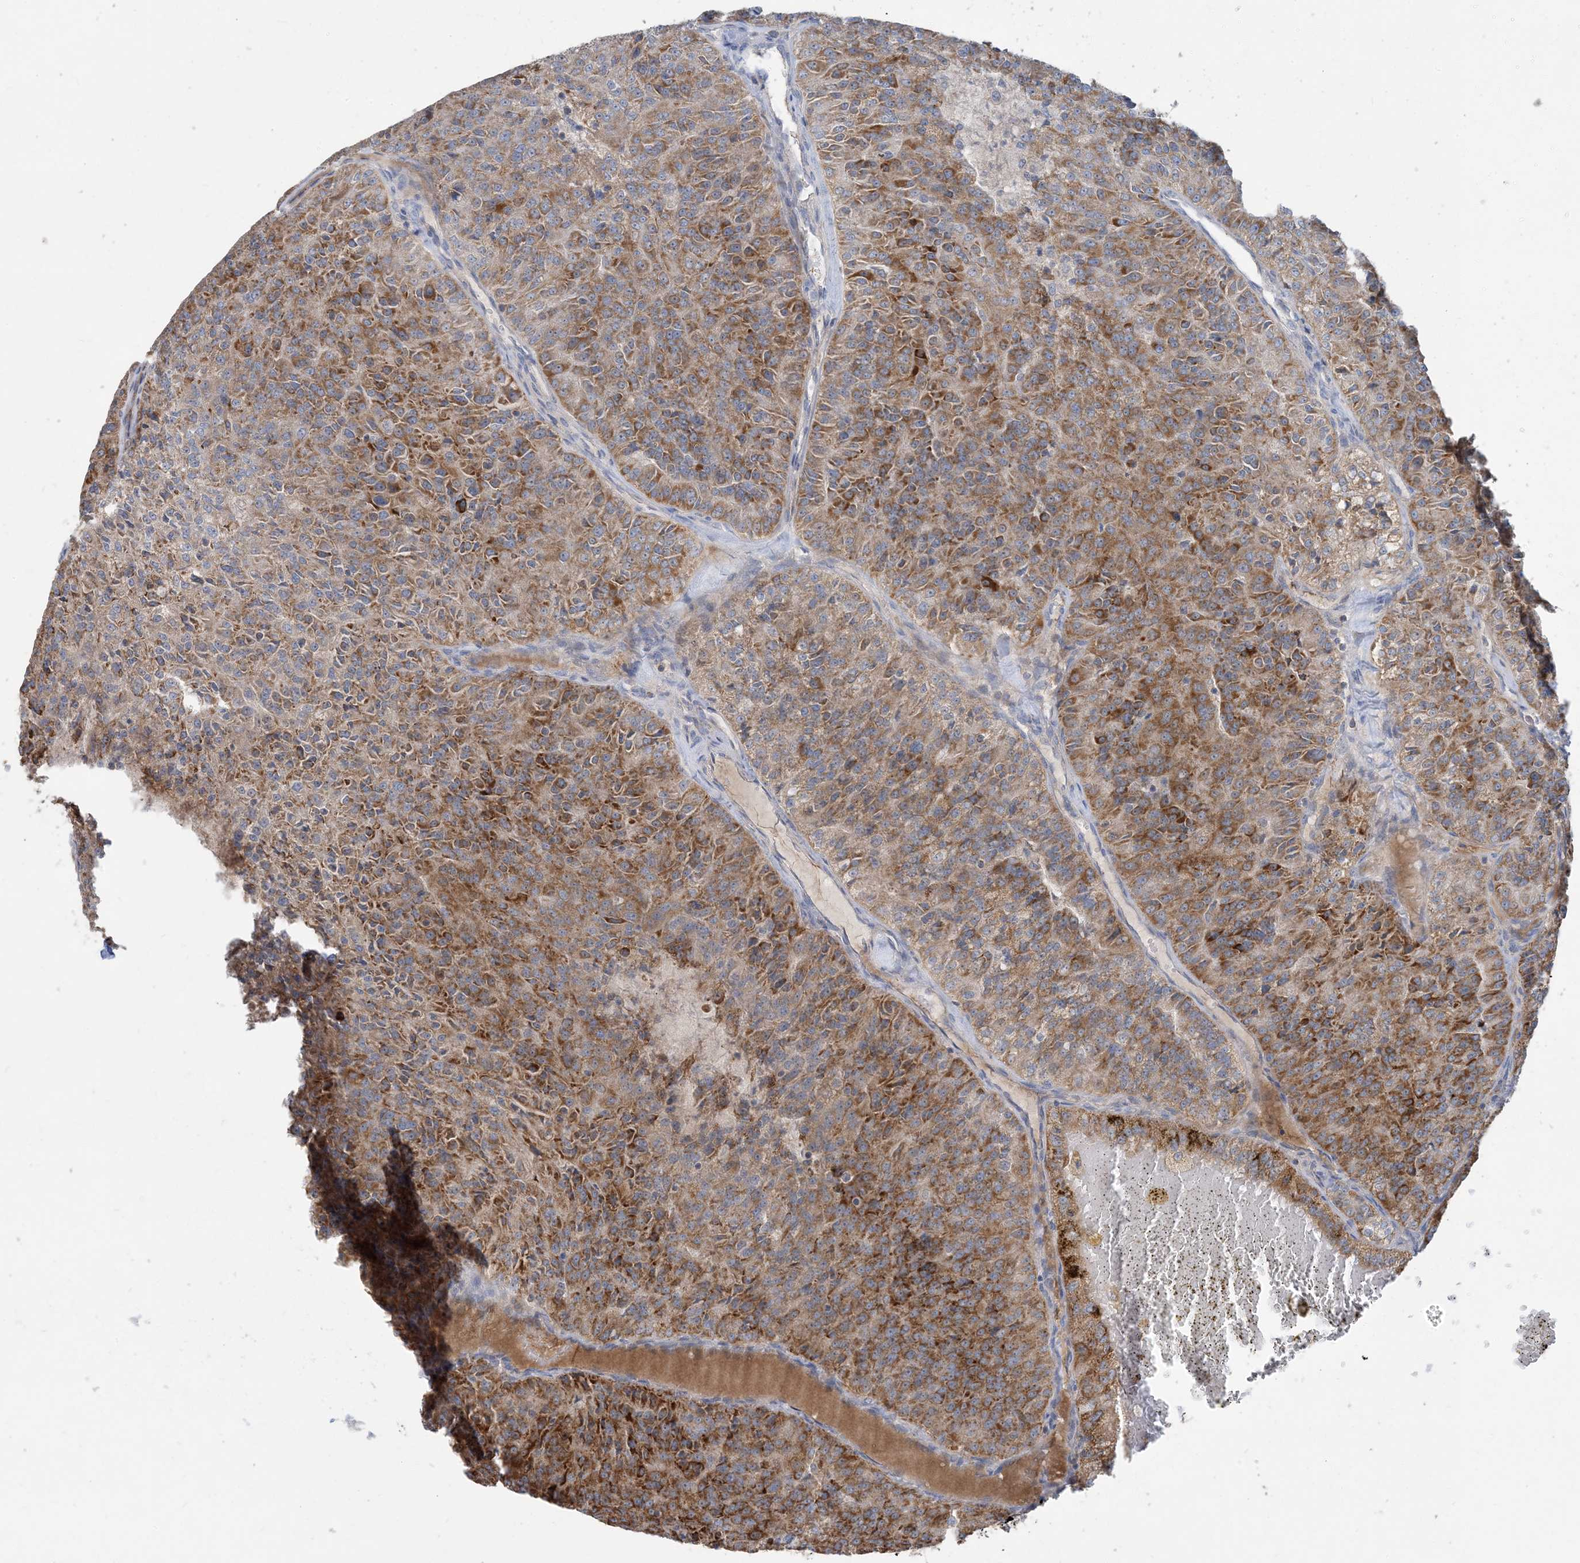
{"staining": {"intensity": "moderate", "quantity": ">75%", "location": "cytoplasmic/membranous"}, "tissue": "renal cancer", "cell_type": "Tumor cells", "image_type": "cancer", "snomed": [{"axis": "morphology", "description": "Adenocarcinoma, NOS"}, {"axis": "topography", "description": "Kidney"}], "caption": "Protein staining shows moderate cytoplasmic/membranous expression in about >75% of tumor cells in renal adenocarcinoma.", "gene": "ECHDC1", "patient": {"sex": "female", "age": 63}}